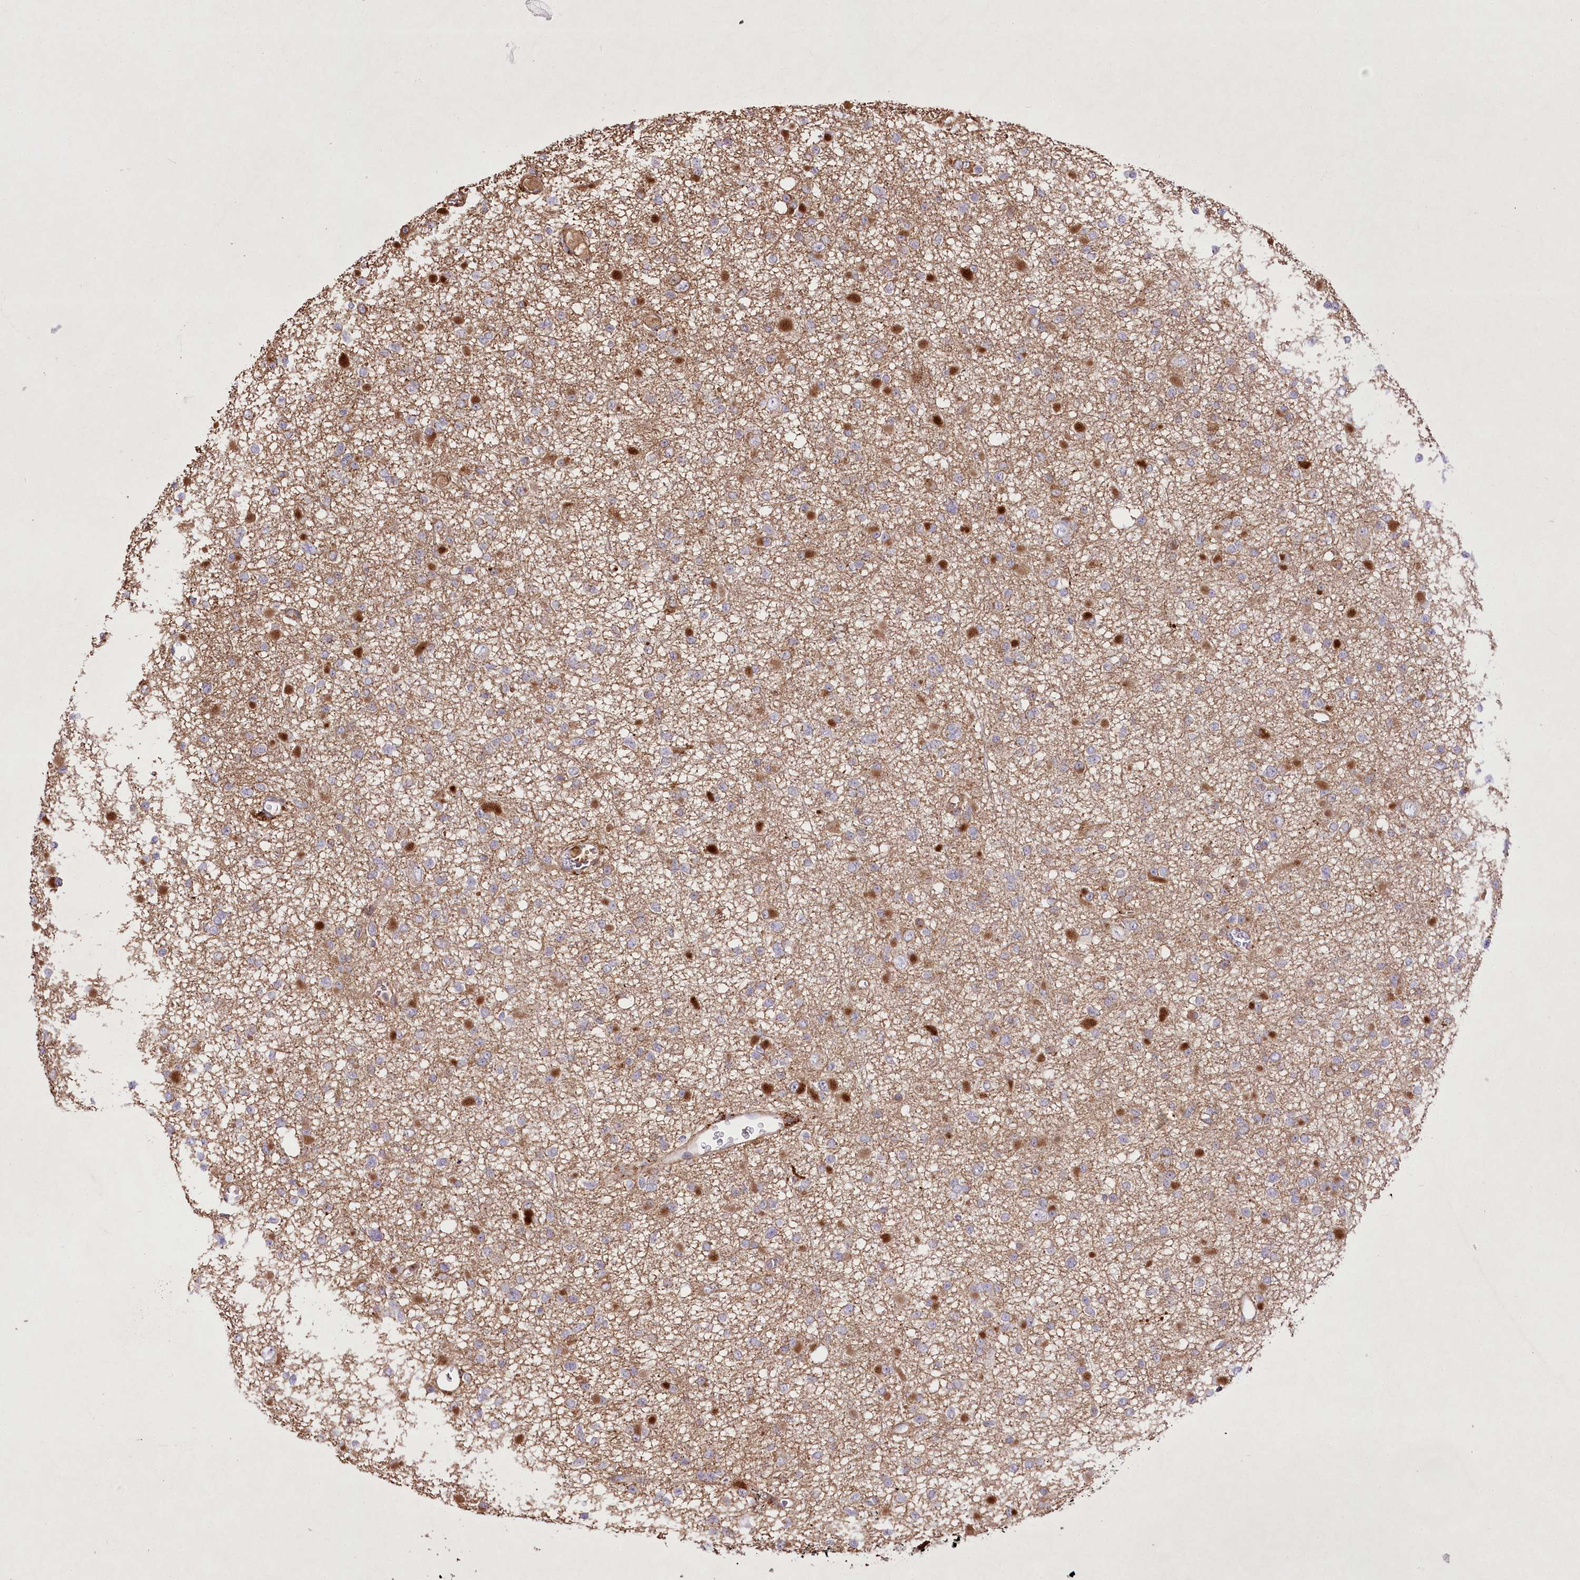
{"staining": {"intensity": "weak", "quantity": "<25%", "location": "cytoplasmic/membranous"}, "tissue": "glioma", "cell_type": "Tumor cells", "image_type": "cancer", "snomed": [{"axis": "morphology", "description": "Glioma, malignant, Low grade"}, {"axis": "topography", "description": "Brain"}], "caption": "There is no significant expression in tumor cells of malignant glioma (low-grade).", "gene": "RNF24", "patient": {"sex": "female", "age": 22}}